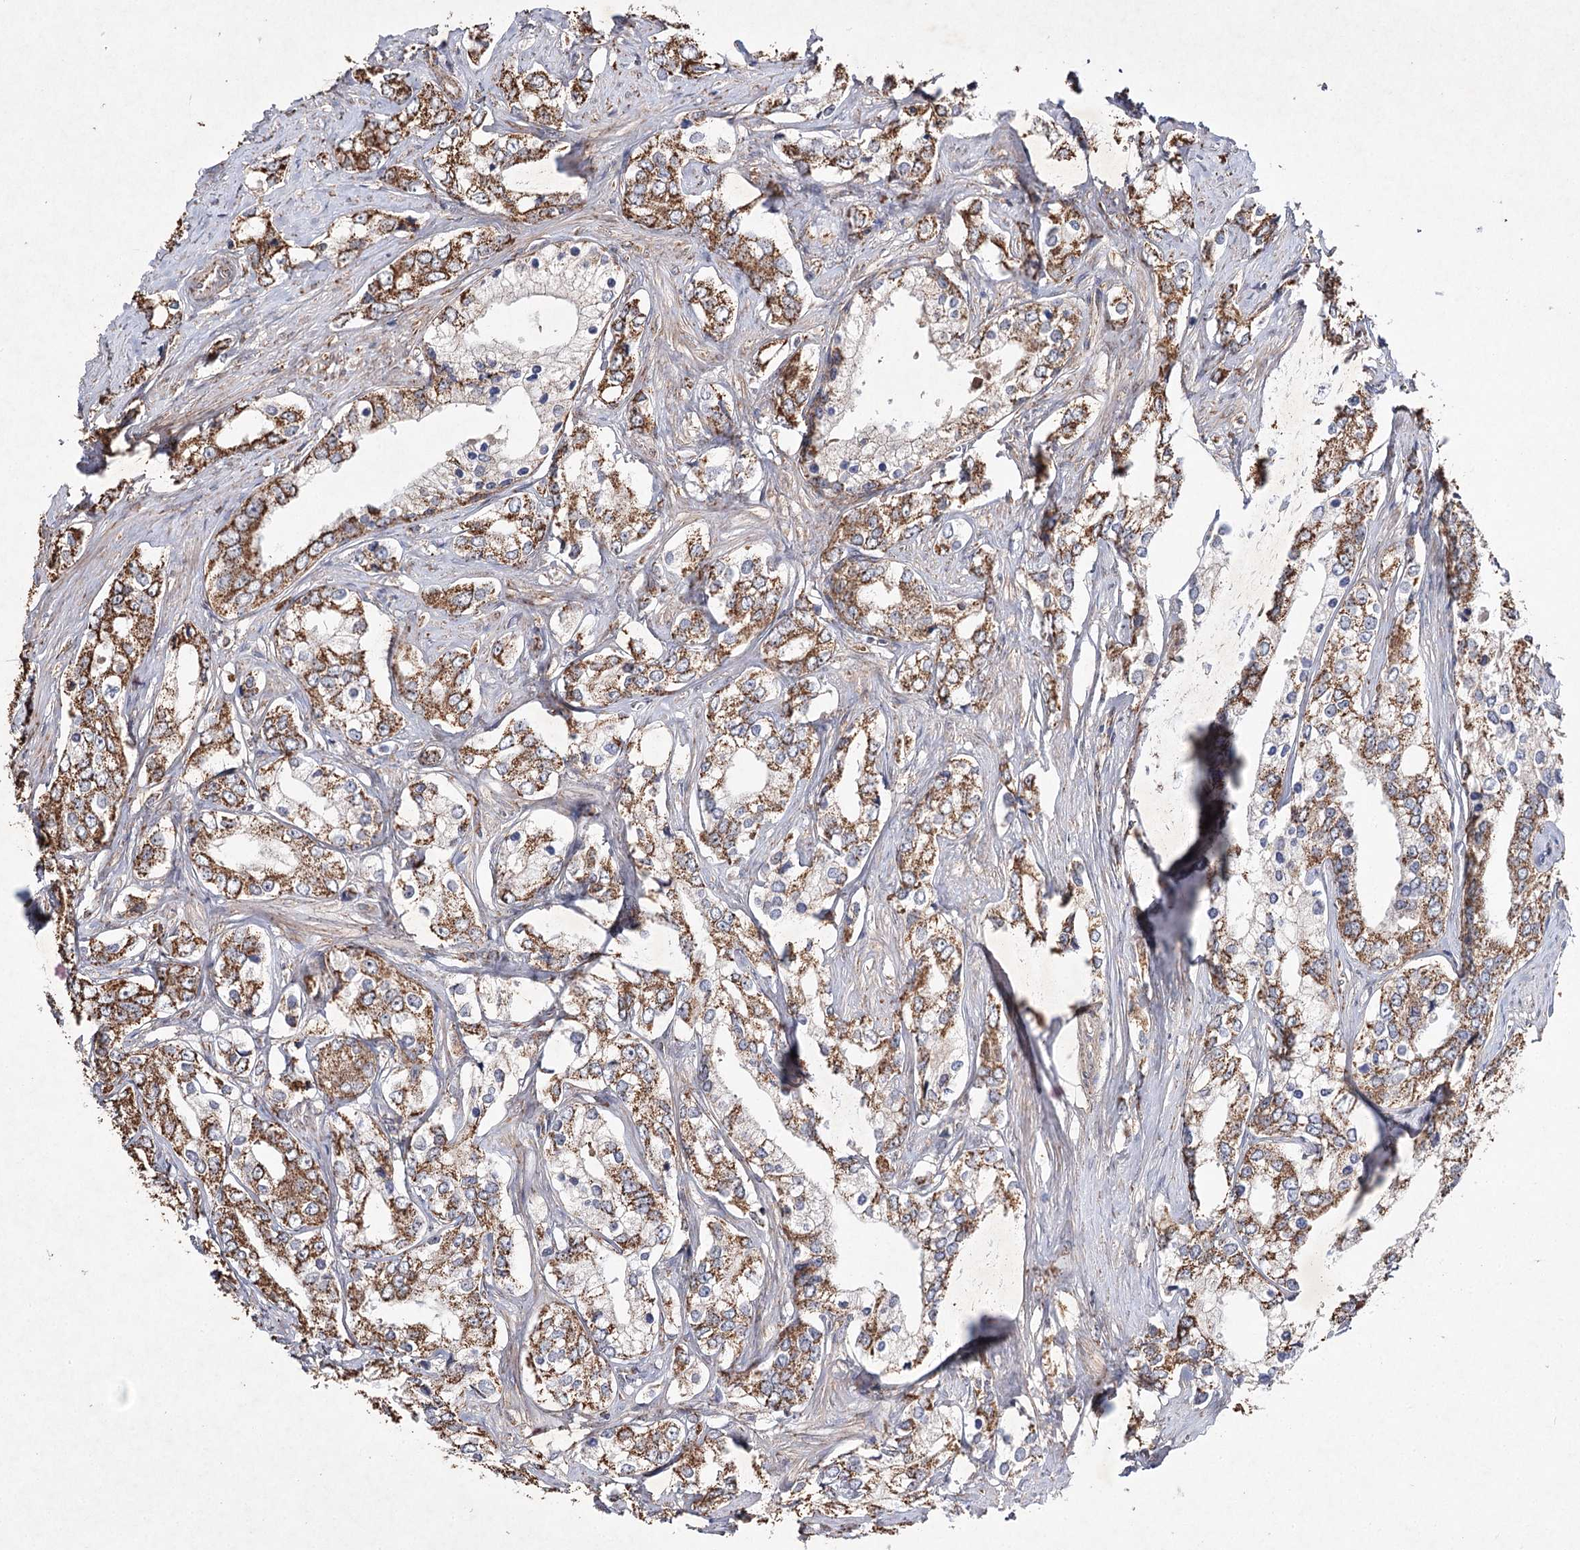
{"staining": {"intensity": "moderate", "quantity": ">75%", "location": "cytoplasmic/membranous"}, "tissue": "prostate cancer", "cell_type": "Tumor cells", "image_type": "cancer", "snomed": [{"axis": "morphology", "description": "Adenocarcinoma, High grade"}, {"axis": "topography", "description": "Prostate"}], "caption": "Approximately >75% of tumor cells in human high-grade adenocarcinoma (prostate) display moderate cytoplasmic/membranous protein staining as visualized by brown immunohistochemical staining.", "gene": "PIK3CB", "patient": {"sex": "male", "age": 66}}